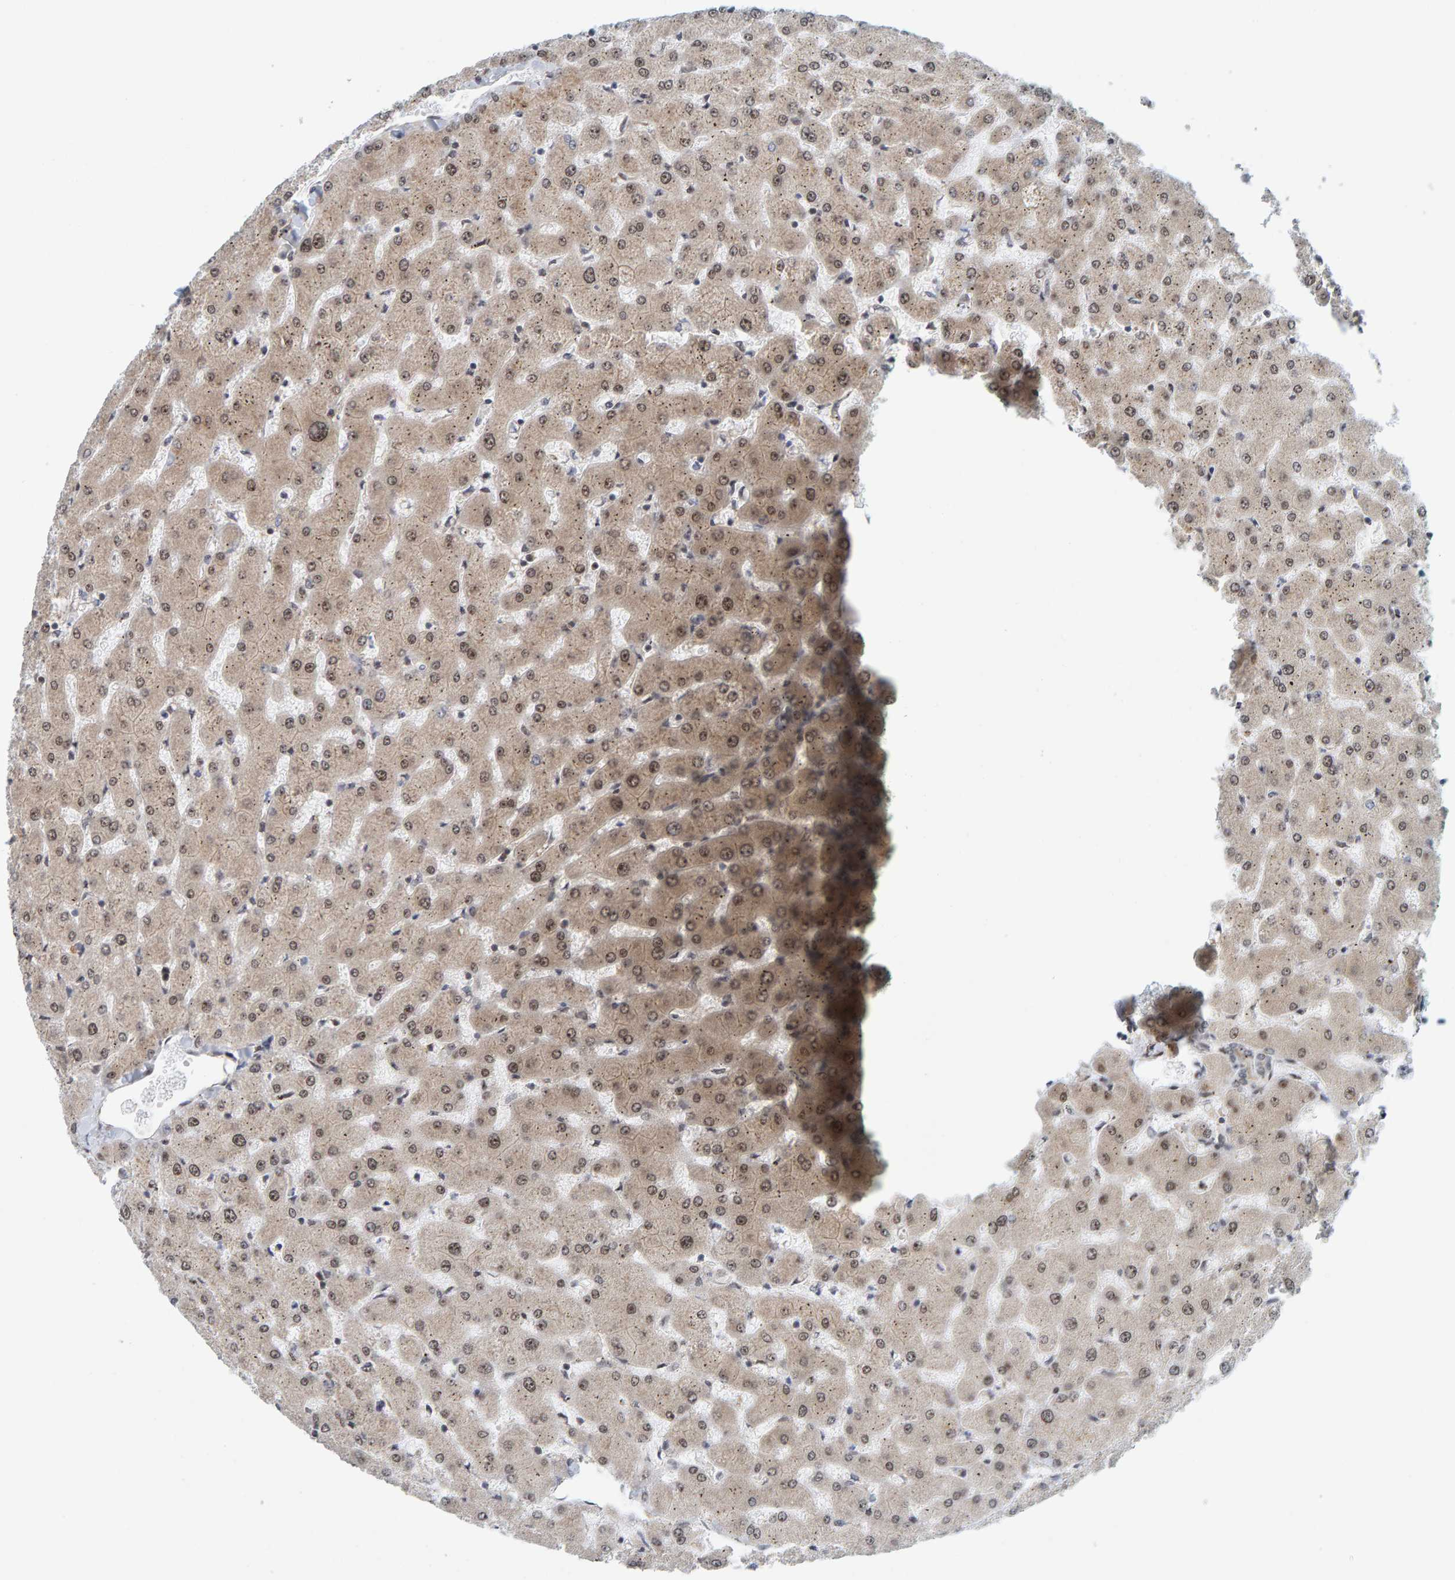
{"staining": {"intensity": "negative", "quantity": "none", "location": "none"}, "tissue": "liver", "cell_type": "Cholangiocytes", "image_type": "normal", "snomed": [{"axis": "morphology", "description": "Normal tissue, NOS"}, {"axis": "topography", "description": "Liver"}], "caption": "Liver stained for a protein using IHC shows no staining cholangiocytes.", "gene": "POLR1E", "patient": {"sex": "female", "age": 63}}